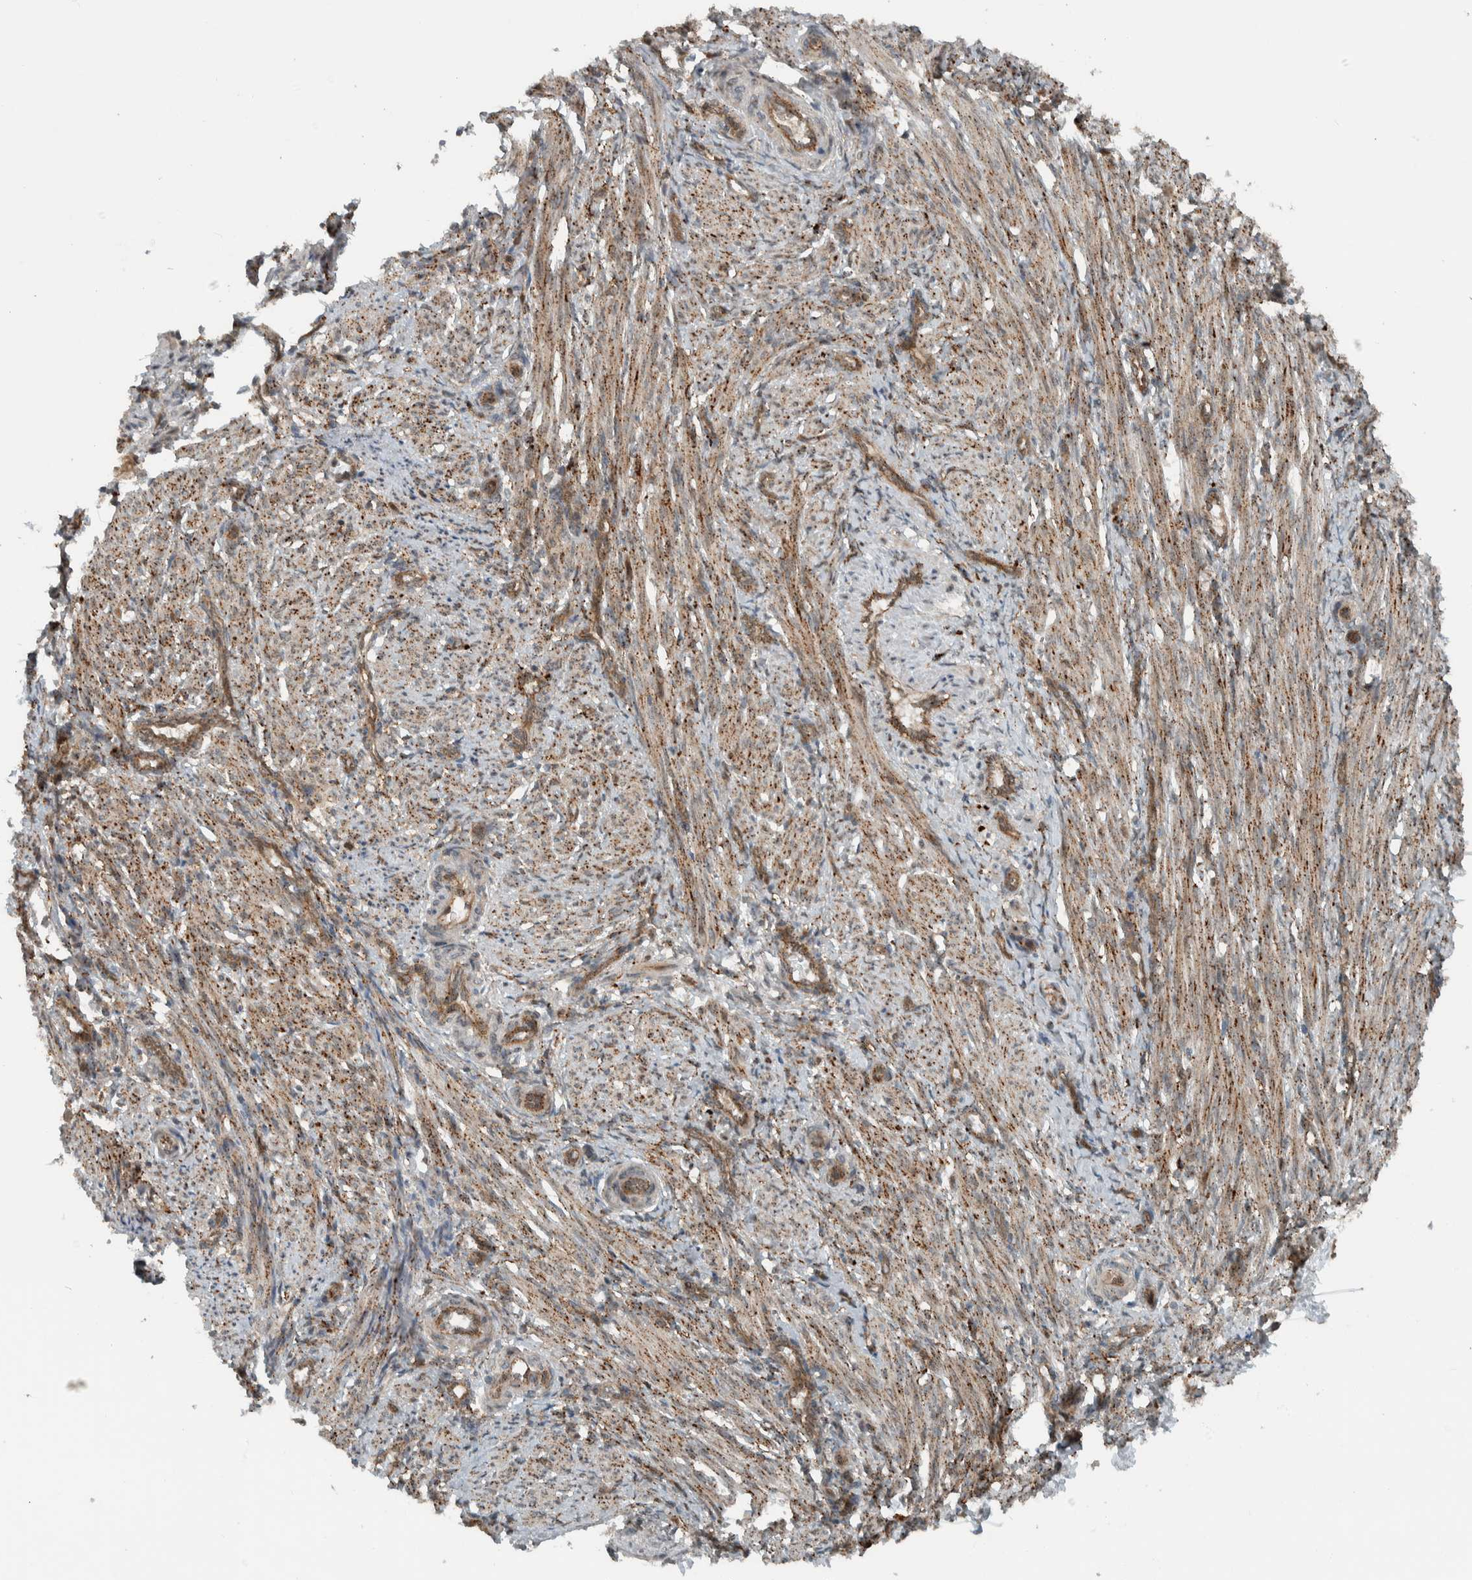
{"staining": {"intensity": "moderate", "quantity": ">75%", "location": "cytoplasmic/membranous,nuclear"}, "tissue": "smooth muscle", "cell_type": "Smooth muscle cells", "image_type": "normal", "snomed": [{"axis": "morphology", "description": "Normal tissue, NOS"}, {"axis": "topography", "description": "Endometrium"}], "caption": "Brown immunohistochemical staining in benign human smooth muscle demonstrates moderate cytoplasmic/membranous,nuclear positivity in about >75% of smooth muscle cells. (brown staining indicates protein expression, while blue staining denotes nuclei).", "gene": "GIGYF1", "patient": {"sex": "female", "age": 33}}